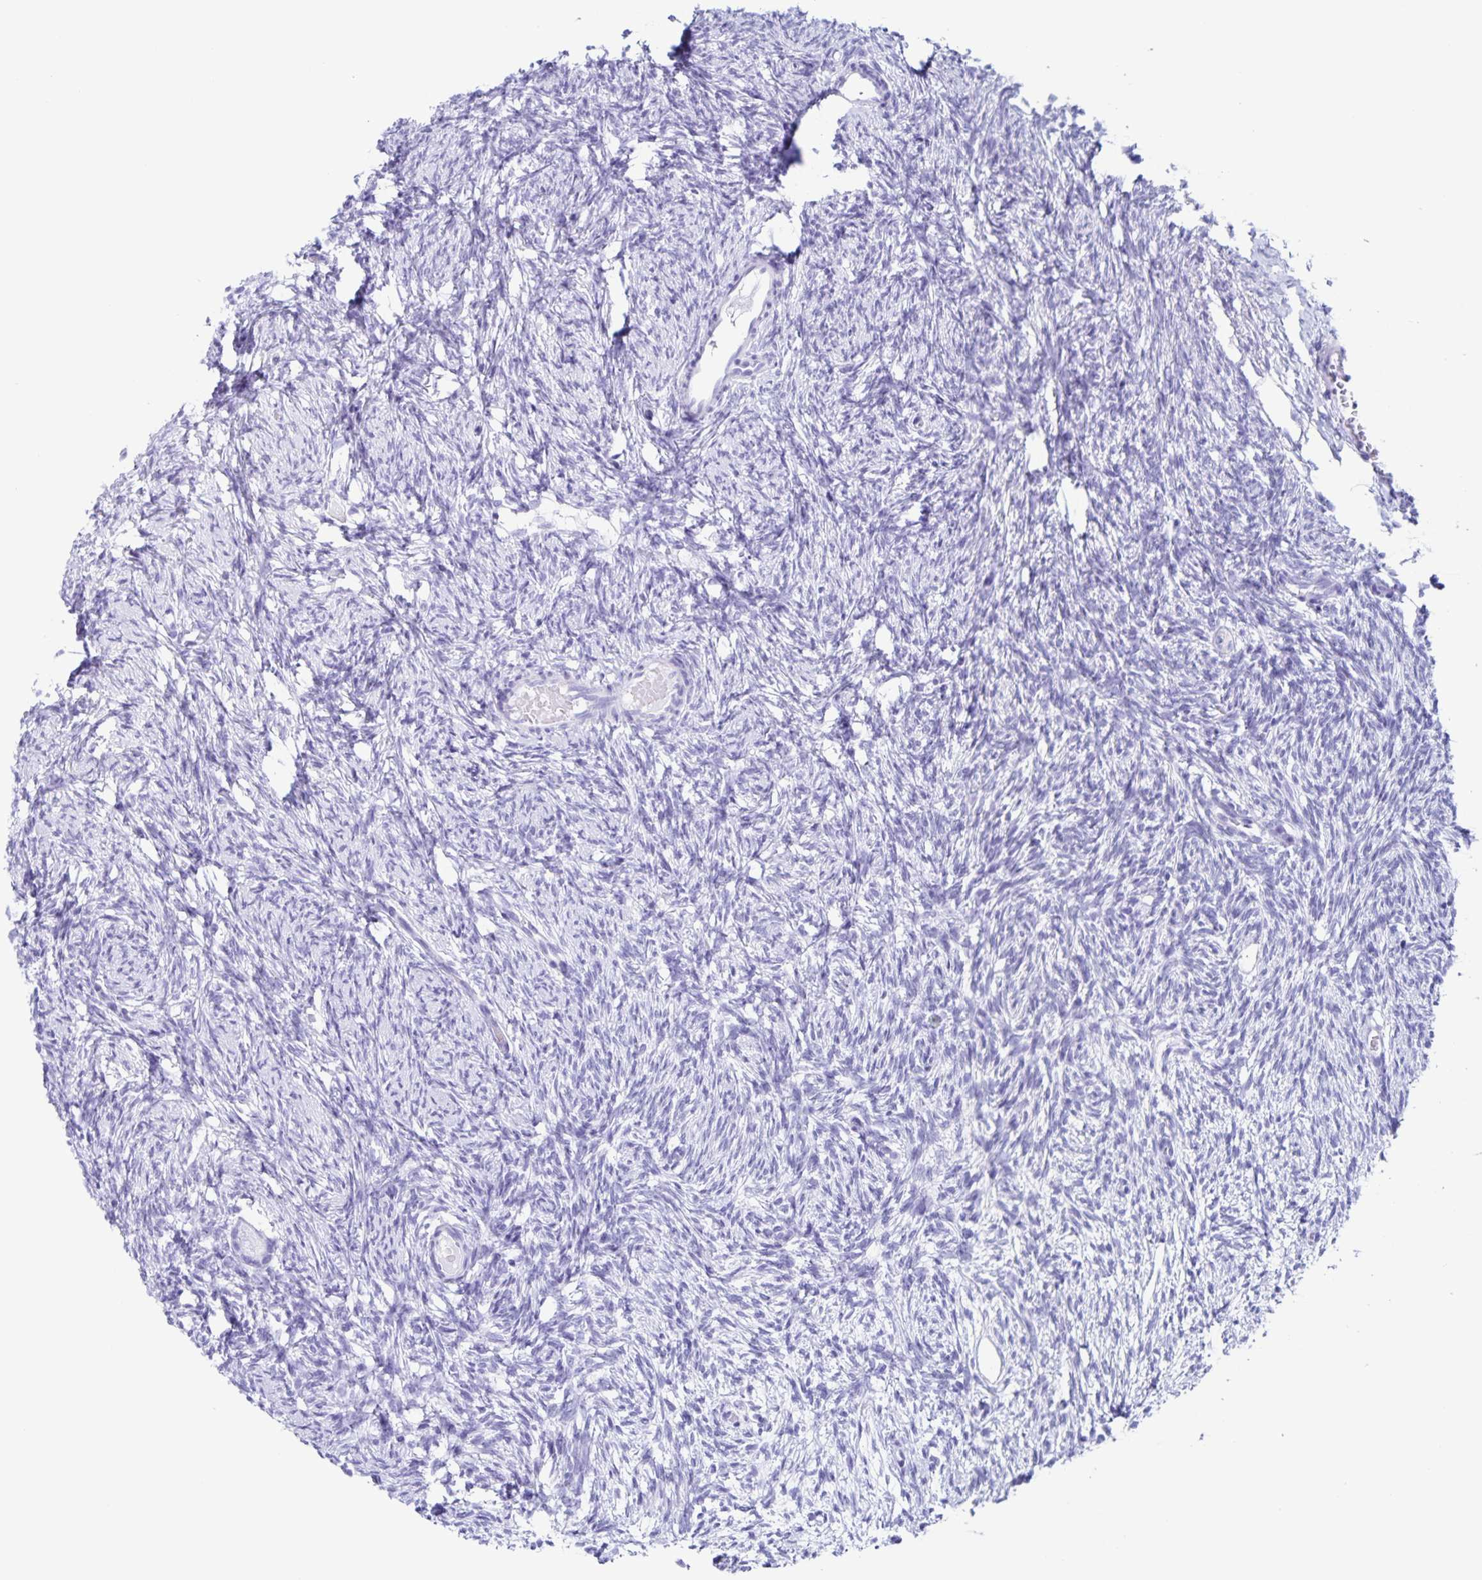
{"staining": {"intensity": "negative", "quantity": "none", "location": "none"}, "tissue": "ovary", "cell_type": "Follicle cells", "image_type": "normal", "snomed": [{"axis": "morphology", "description": "Normal tissue, NOS"}, {"axis": "topography", "description": "Ovary"}], "caption": "Immunohistochemistry micrograph of unremarkable ovary: human ovary stained with DAB (3,3'-diaminobenzidine) displays no significant protein expression in follicle cells.", "gene": "C12orf56", "patient": {"sex": "female", "age": 33}}